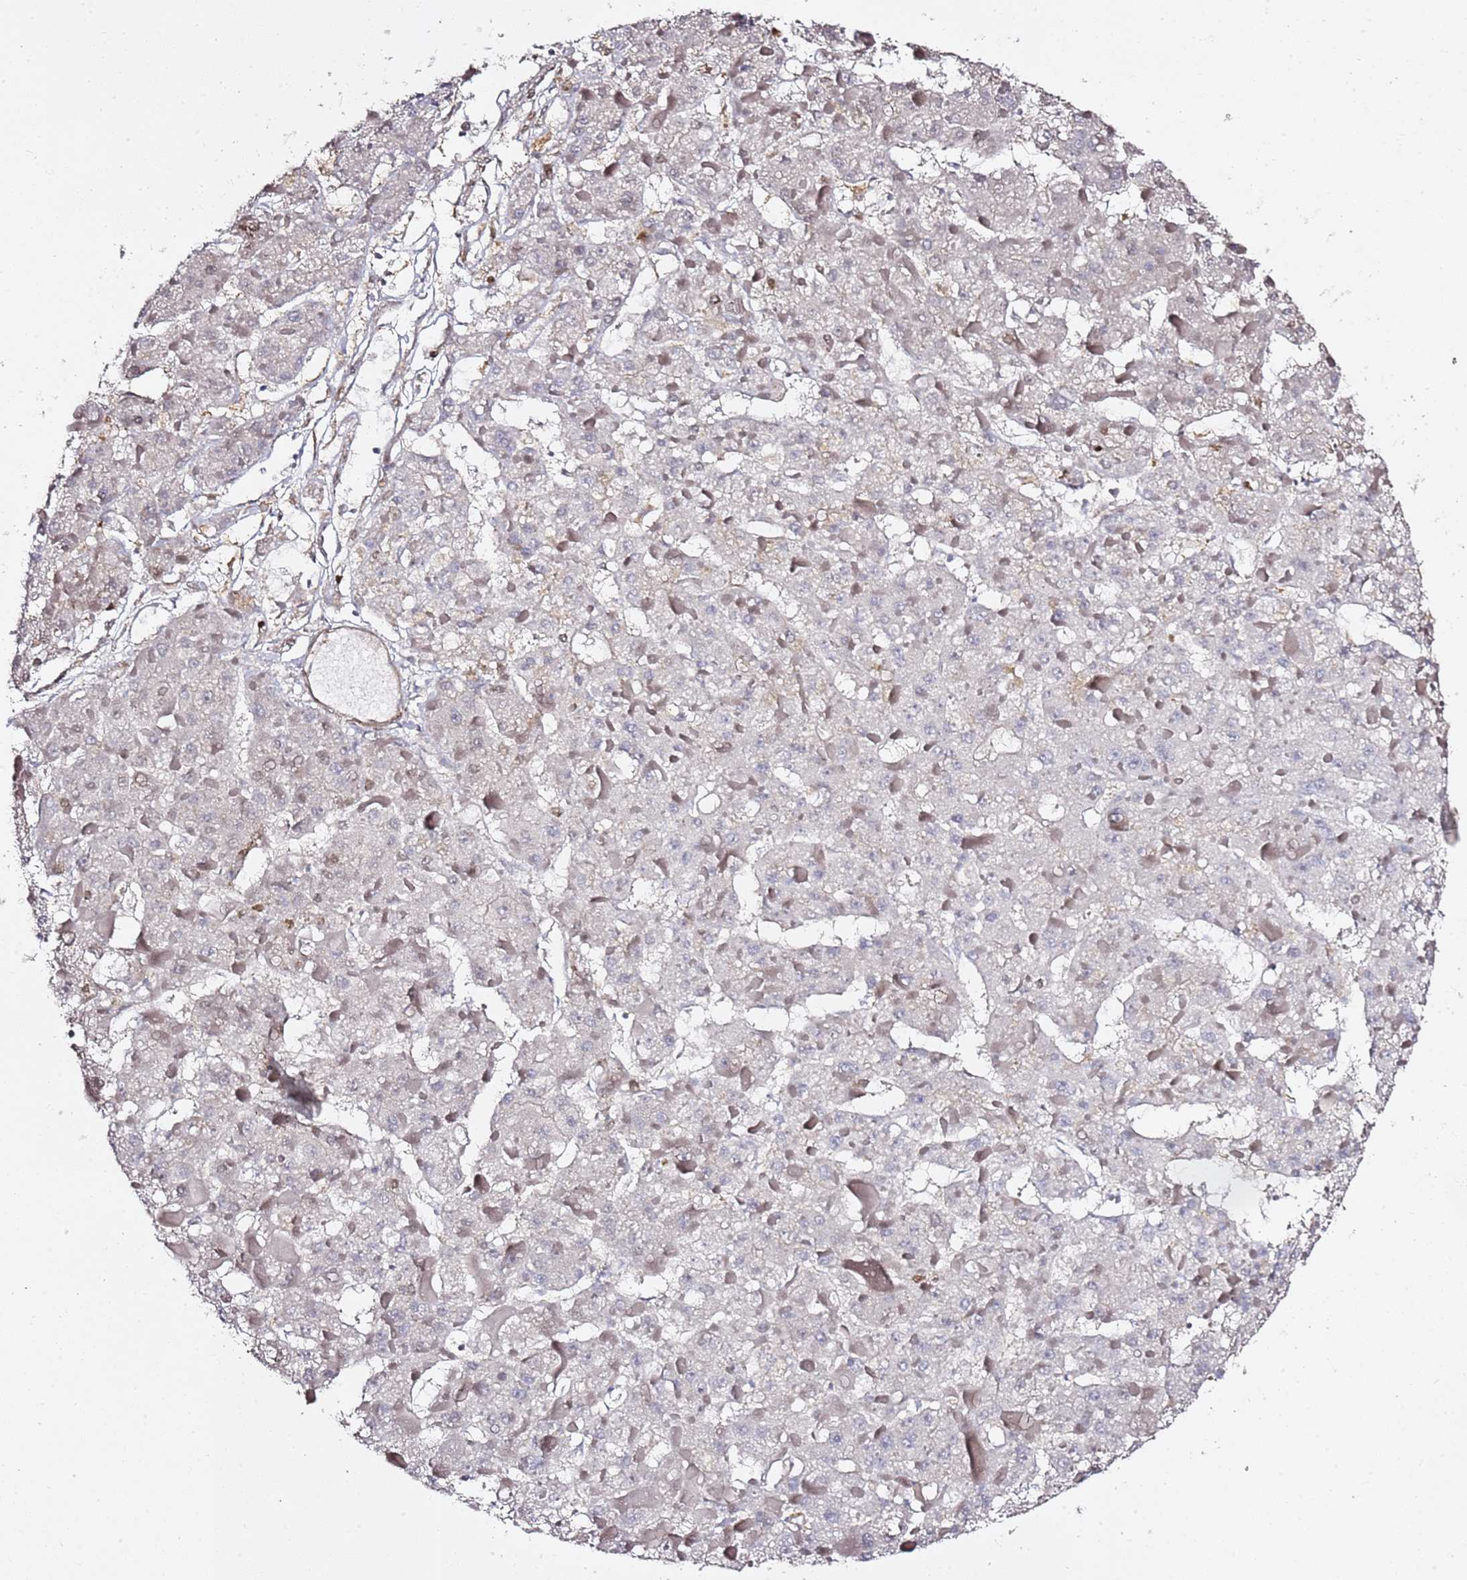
{"staining": {"intensity": "negative", "quantity": "none", "location": "none"}, "tissue": "liver cancer", "cell_type": "Tumor cells", "image_type": "cancer", "snomed": [{"axis": "morphology", "description": "Carcinoma, Hepatocellular, NOS"}, {"axis": "topography", "description": "Liver"}], "caption": "Immunohistochemistry (IHC) photomicrograph of human liver cancer stained for a protein (brown), which exhibits no positivity in tumor cells. (Brightfield microscopy of DAB immunohistochemistry (IHC) at high magnification).", "gene": "EPS8L1", "patient": {"sex": "female", "age": 73}}